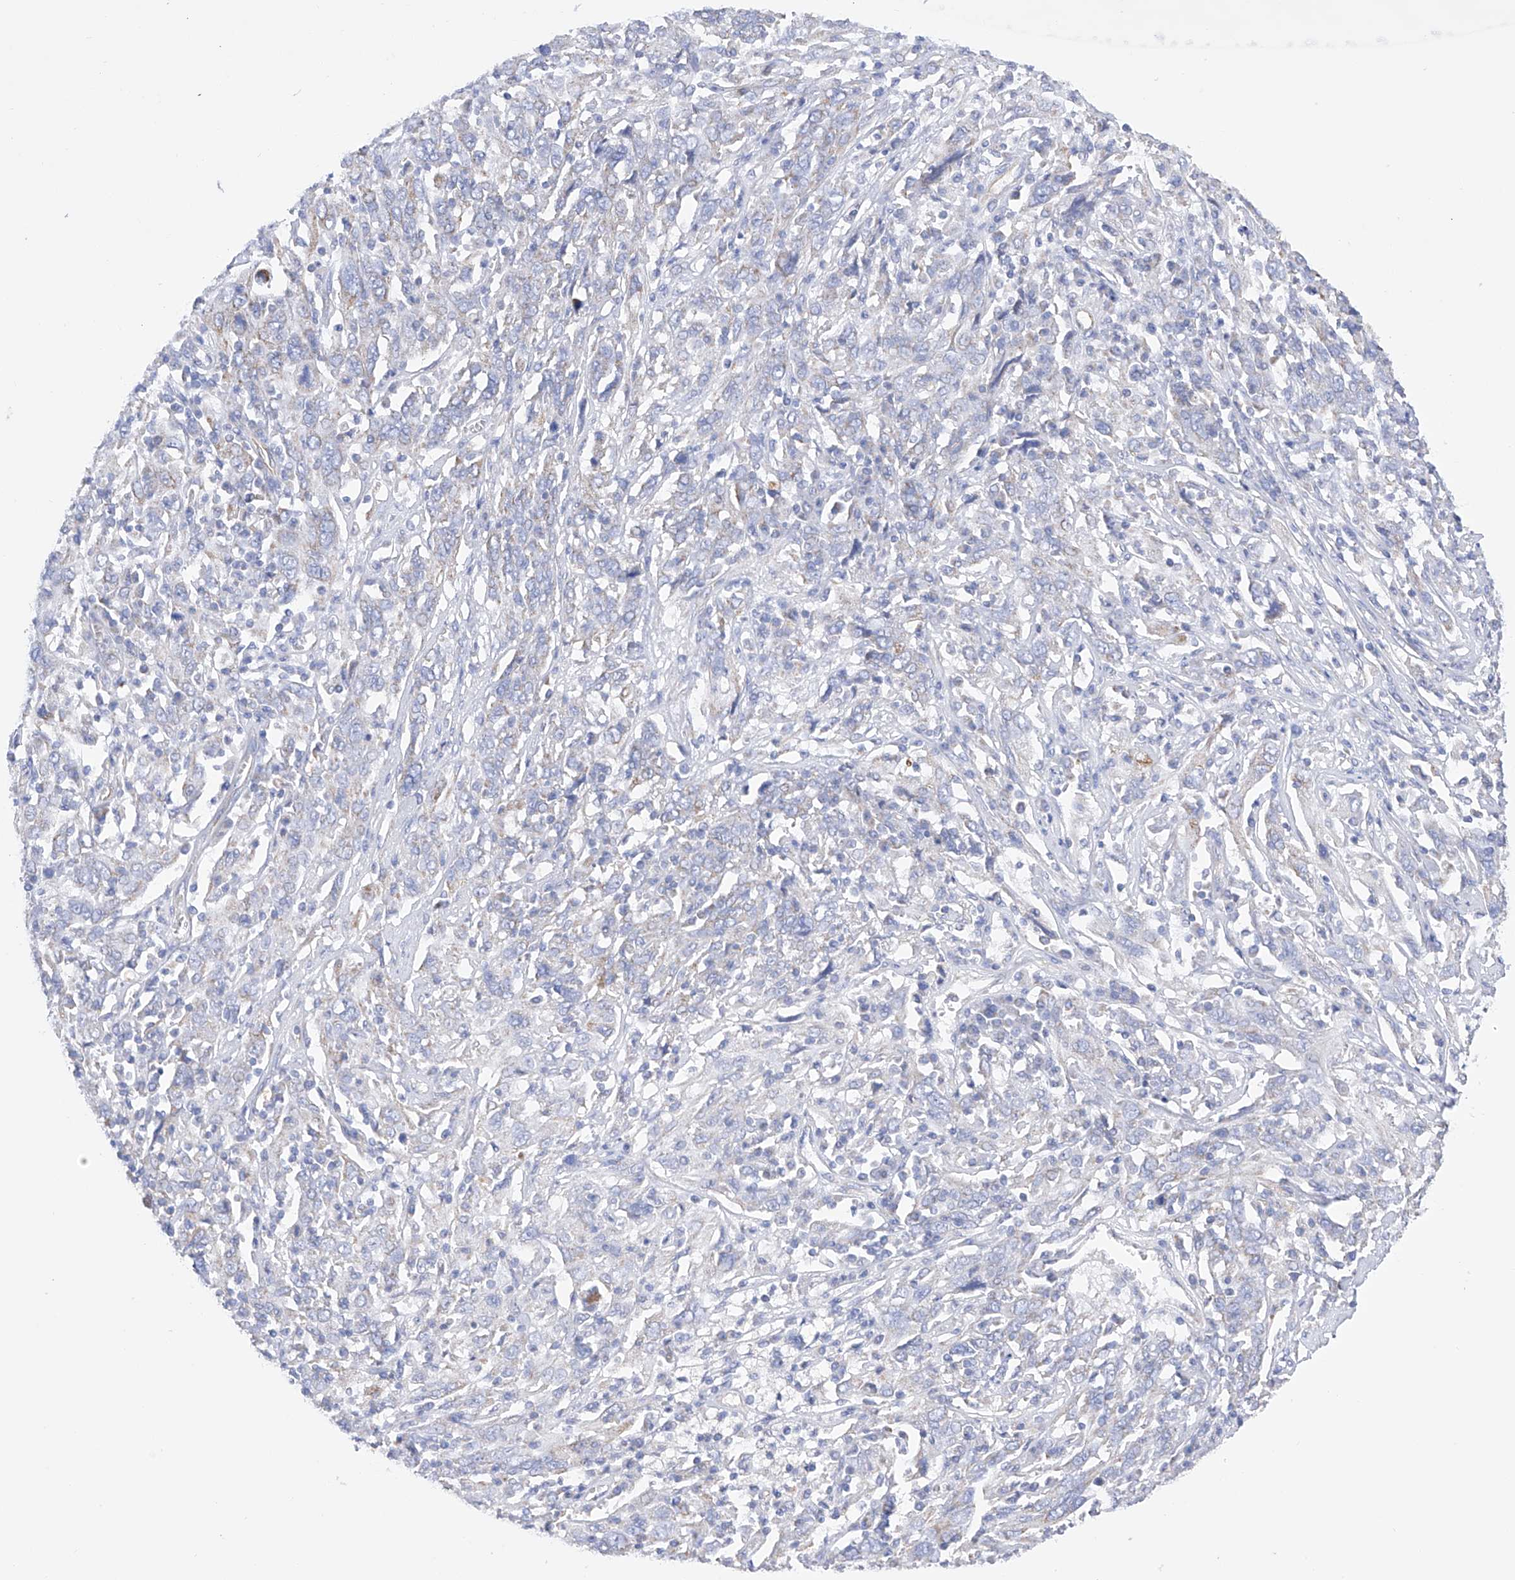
{"staining": {"intensity": "negative", "quantity": "none", "location": "none"}, "tissue": "cervical cancer", "cell_type": "Tumor cells", "image_type": "cancer", "snomed": [{"axis": "morphology", "description": "Squamous cell carcinoma, NOS"}, {"axis": "topography", "description": "Cervix"}], "caption": "Squamous cell carcinoma (cervical) was stained to show a protein in brown. There is no significant positivity in tumor cells.", "gene": "FLG", "patient": {"sex": "female", "age": 46}}